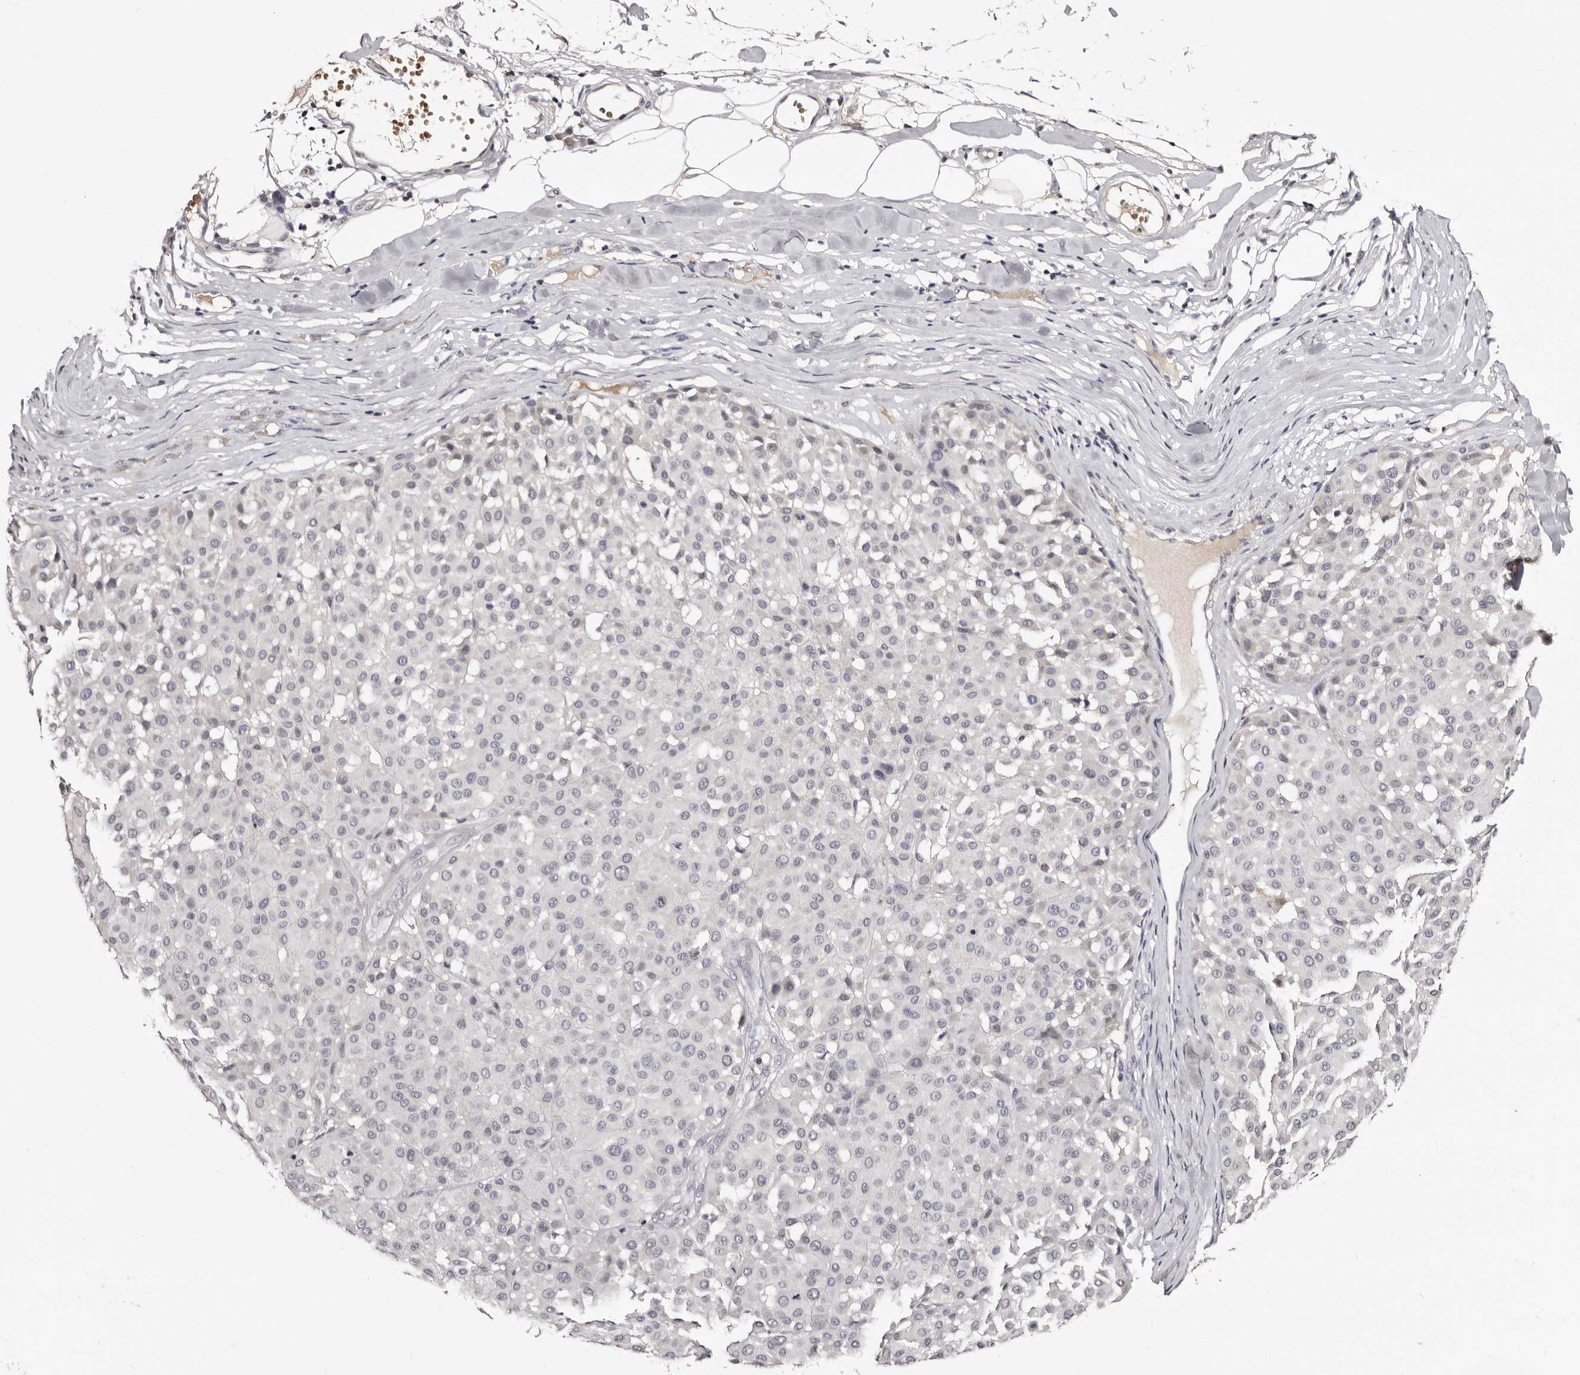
{"staining": {"intensity": "negative", "quantity": "none", "location": "none"}, "tissue": "melanoma", "cell_type": "Tumor cells", "image_type": "cancer", "snomed": [{"axis": "morphology", "description": "Malignant melanoma, Metastatic site"}, {"axis": "topography", "description": "Soft tissue"}], "caption": "Immunohistochemistry image of neoplastic tissue: melanoma stained with DAB demonstrates no significant protein expression in tumor cells.", "gene": "BPGM", "patient": {"sex": "male", "age": 41}}